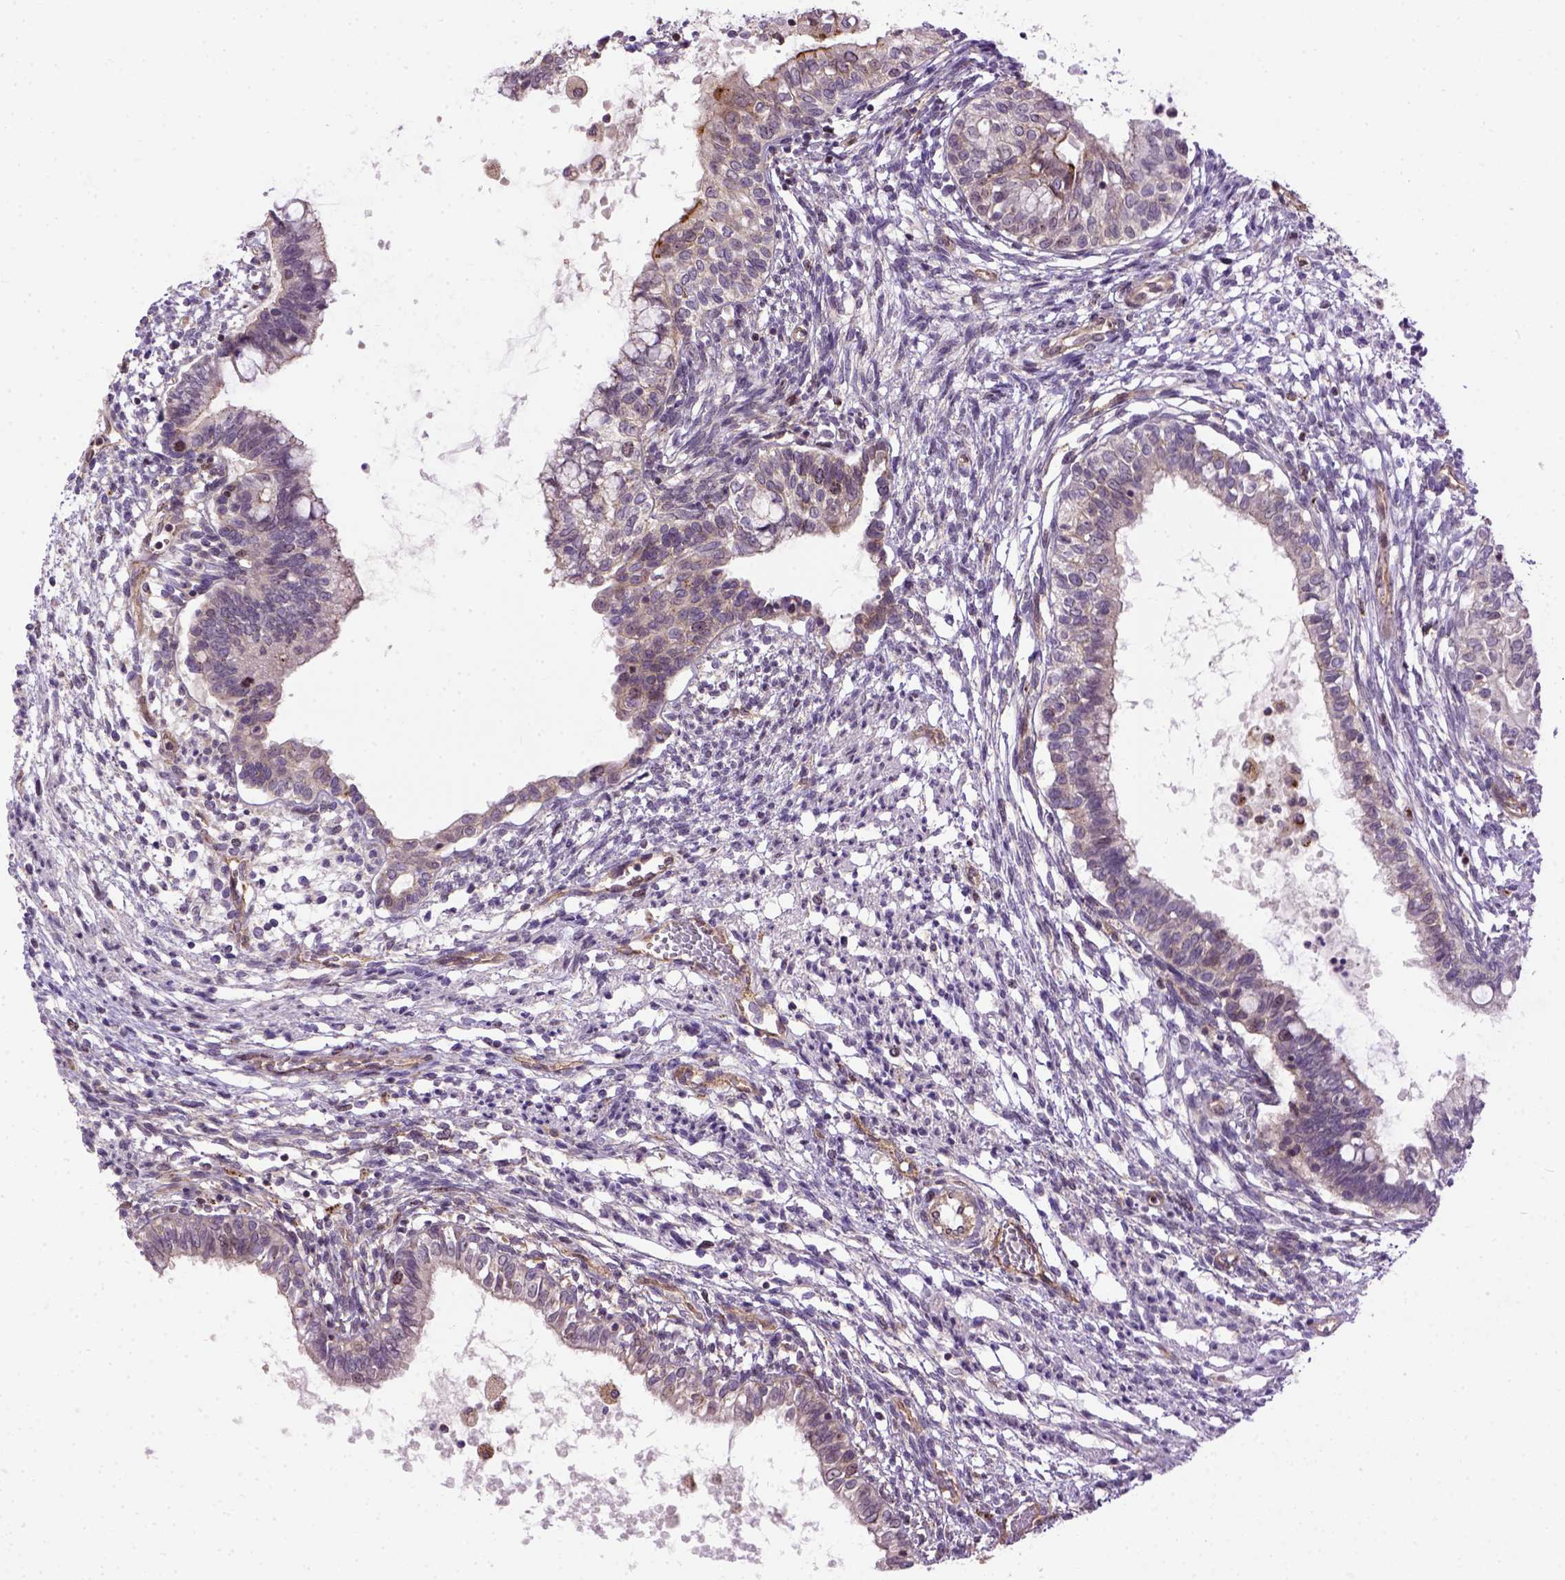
{"staining": {"intensity": "weak", "quantity": "<25%", "location": "cytoplasmic/membranous"}, "tissue": "testis cancer", "cell_type": "Tumor cells", "image_type": "cancer", "snomed": [{"axis": "morphology", "description": "Carcinoma, Embryonal, NOS"}, {"axis": "topography", "description": "Testis"}], "caption": "A high-resolution image shows immunohistochemistry staining of testis embryonal carcinoma, which demonstrates no significant positivity in tumor cells.", "gene": "KAZN", "patient": {"sex": "male", "age": 37}}